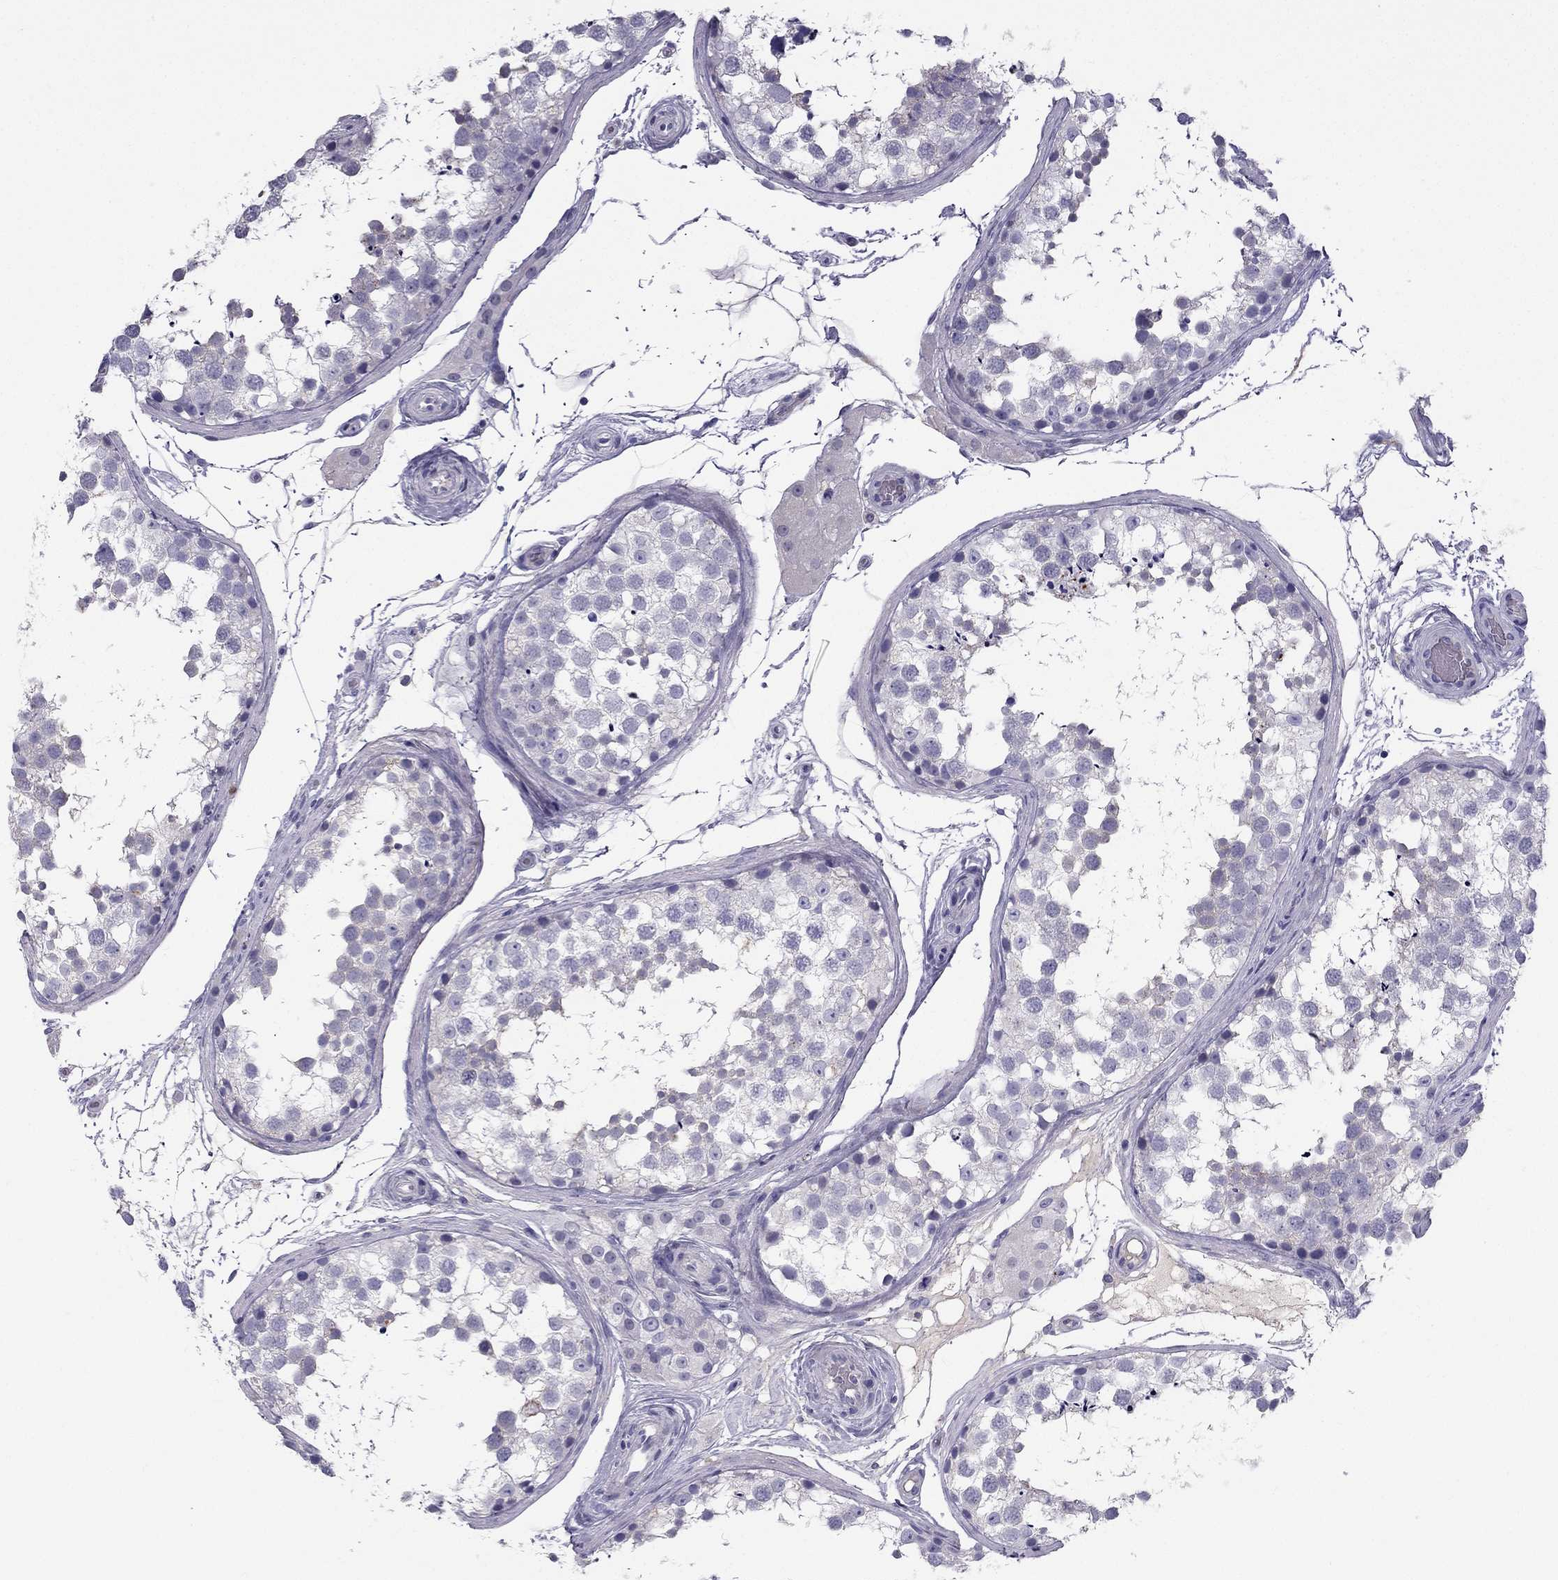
{"staining": {"intensity": "negative", "quantity": "none", "location": "none"}, "tissue": "testis", "cell_type": "Cells in seminiferous ducts", "image_type": "normal", "snomed": [{"axis": "morphology", "description": "Normal tissue, NOS"}, {"axis": "morphology", "description": "Seminoma, NOS"}, {"axis": "topography", "description": "Testis"}], "caption": "A high-resolution photomicrograph shows IHC staining of normal testis, which exhibits no significant staining in cells in seminiferous ducts.", "gene": "STOML3", "patient": {"sex": "male", "age": 65}}